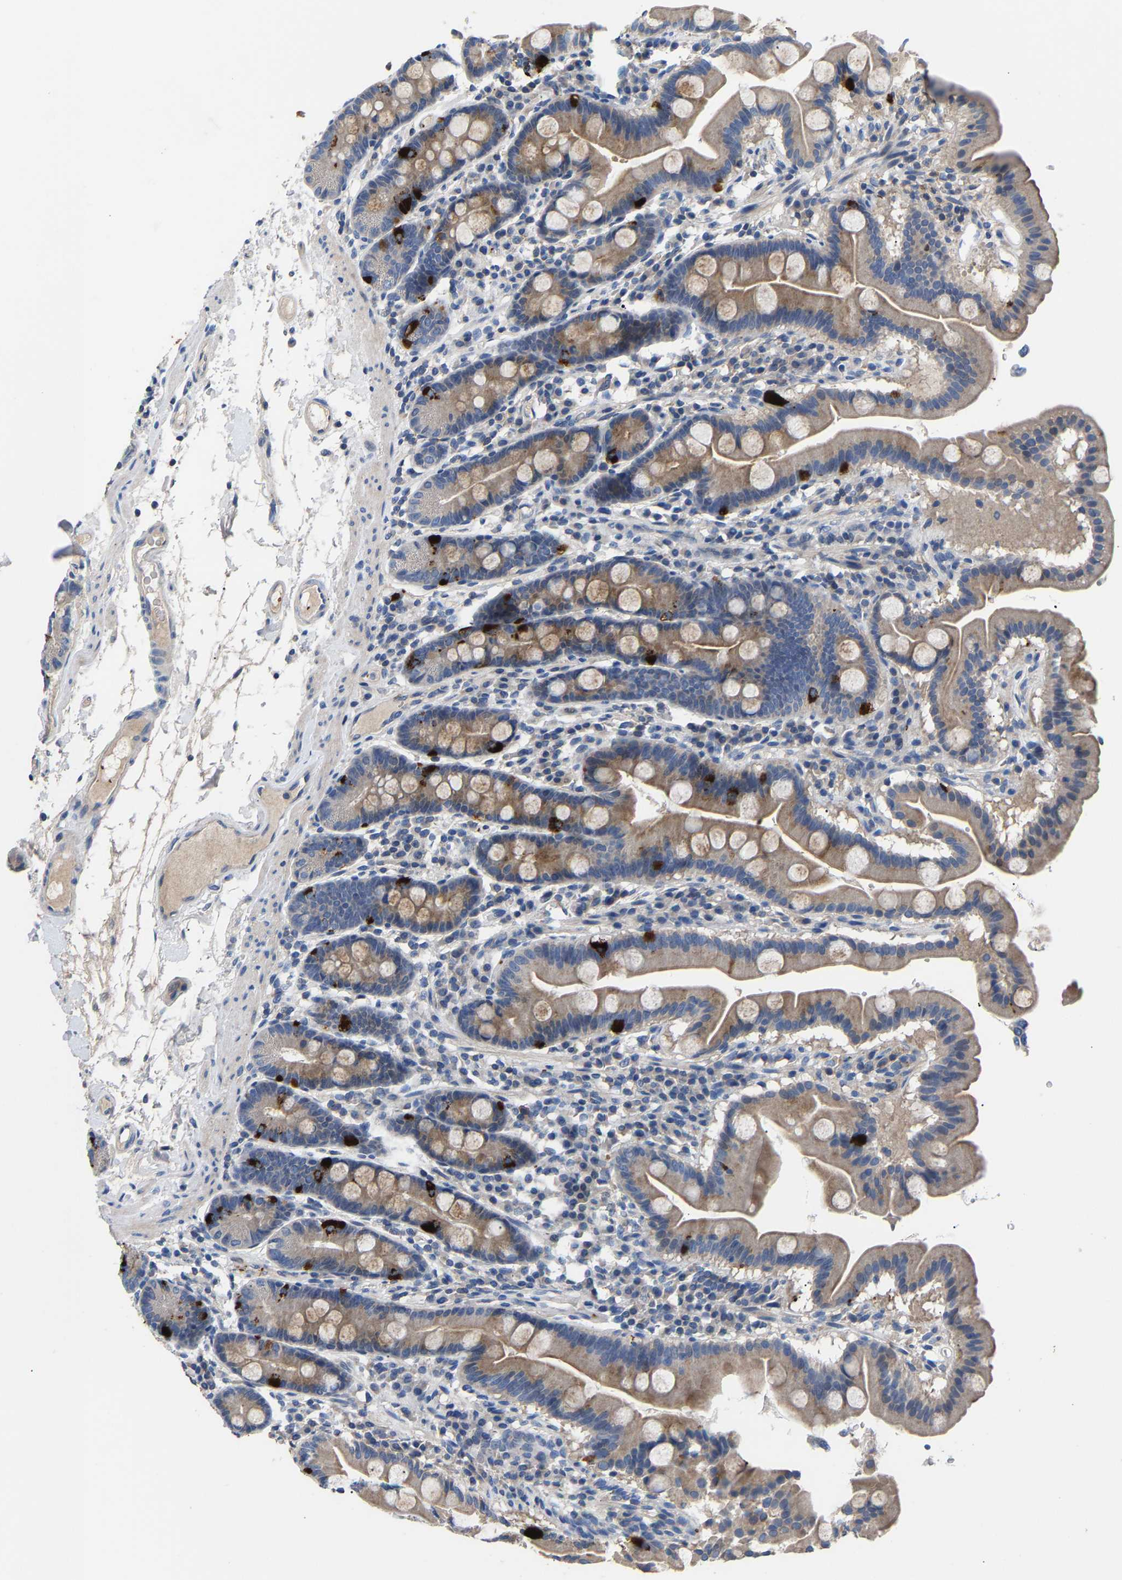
{"staining": {"intensity": "weak", "quantity": ">75%", "location": "cytoplasmic/membranous"}, "tissue": "duodenum", "cell_type": "Glandular cells", "image_type": "normal", "snomed": [{"axis": "morphology", "description": "Normal tissue, NOS"}, {"axis": "topography", "description": "Duodenum"}], "caption": "Unremarkable duodenum exhibits weak cytoplasmic/membranous staining in about >75% of glandular cells Using DAB (brown) and hematoxylin (blue) stains, captured at high magnification using brightfield microscopy..", "gene": "CCDC171", "patient": {"sex": "male", "age": 50}}